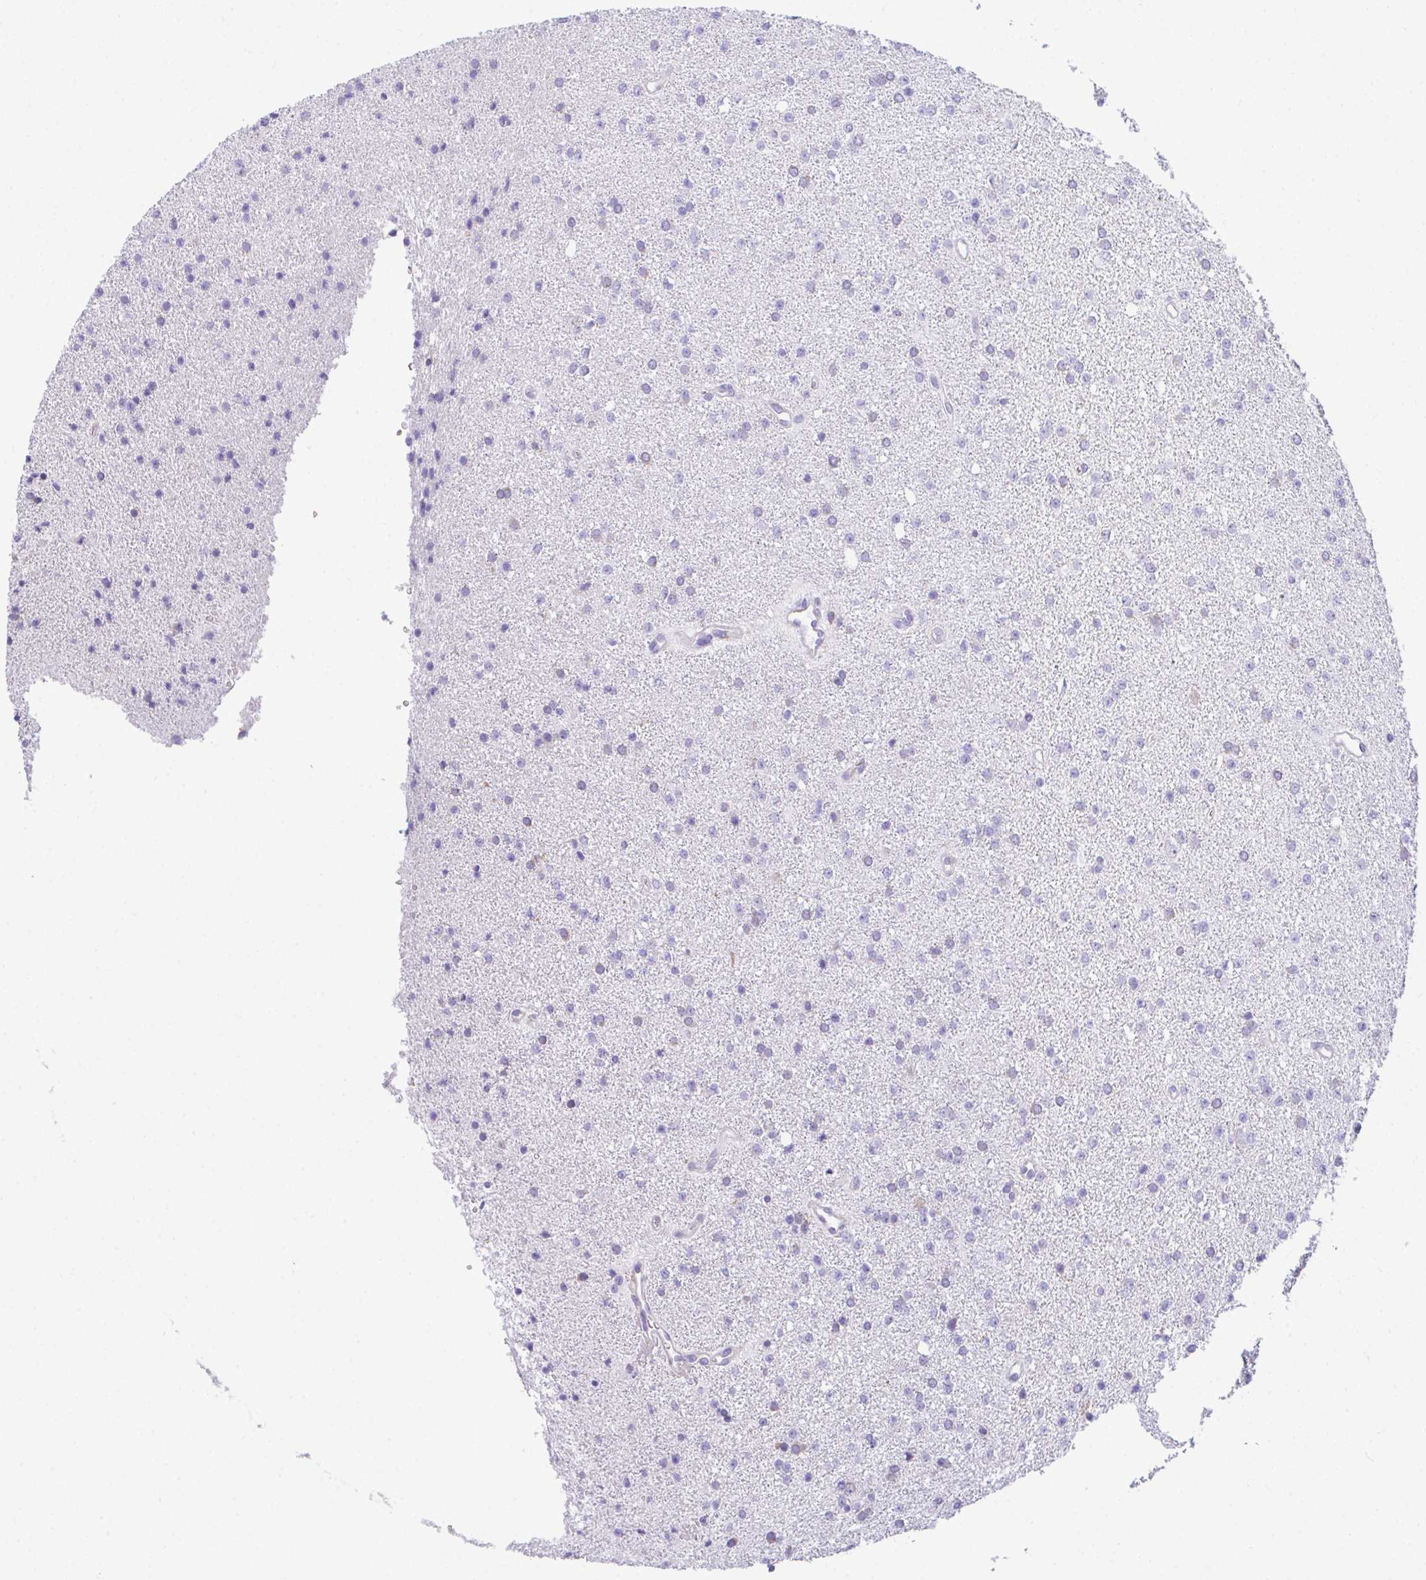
{"staining": {"intensity": "negative", "quantity": "none", "location": "none"}, "tissue": "glioma", "cell_type": "Tumor cells", "image_type": "cancer", "snomed": [{"axis": "morphology", "description": "Glioma, malignant, Low grade"}, {"axis": "topography", "description": "Brain"}], "caption": "IHC histopathology image of human malignant glioma (low-grade) stained for a protein (brown), which exhibits no staining in tumor cells. Nuclei are stained in blue.", "gene": "PIGK", "patient": {"sex": "female", "age": 34}}